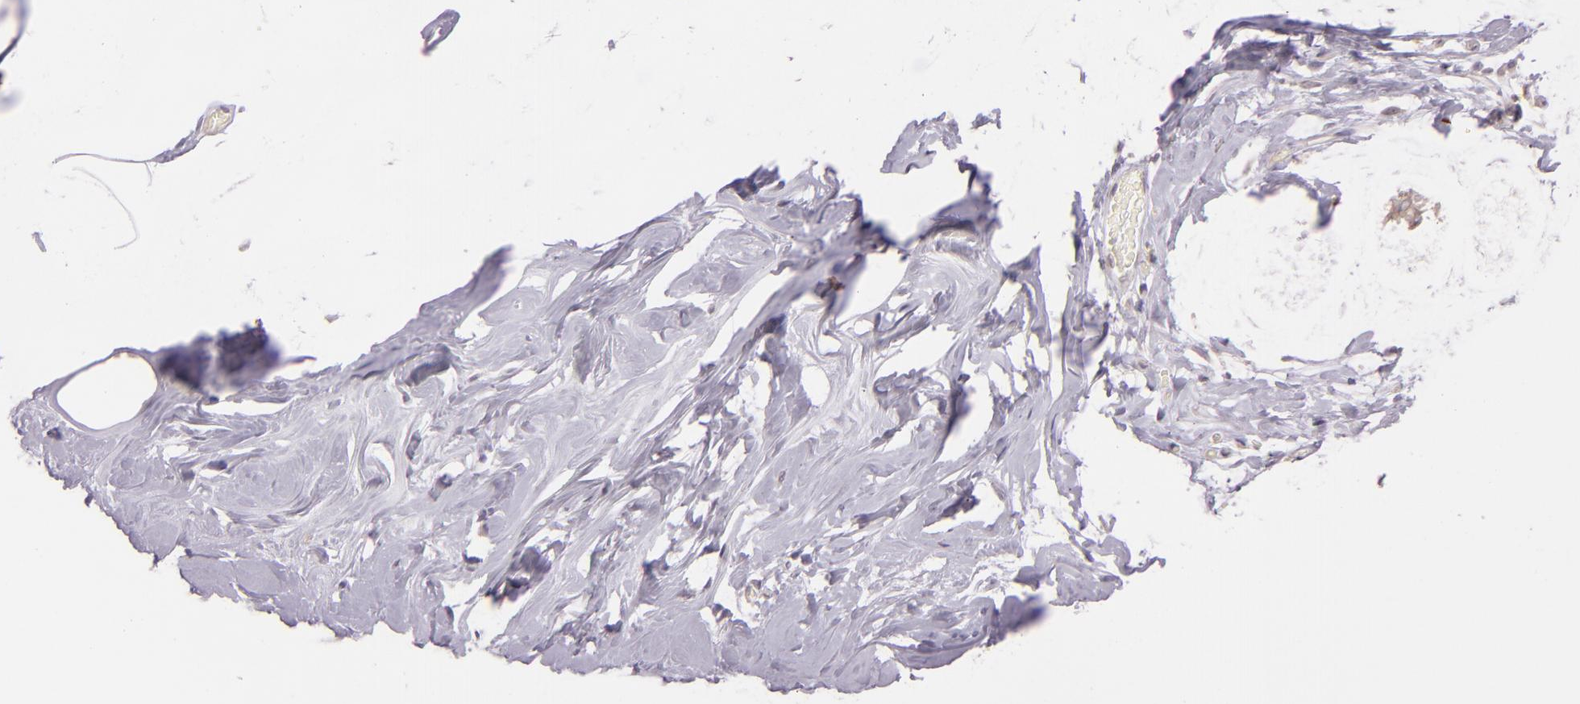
{"staining": {"intensity": "negative", "quantity": "none", "location": "none"}, "tissue": "breast", "cell_type": "Adipocytes", "image_type": "normal", "snomed": [{"axis": "morphology", "description": "Normal tissue, NOS"}, {"axis": "morphology", "description": "Fibrosis, NOS"}, {"axis": "topography", "description": "Breast"}], "caption": "The histopathology image reveals no staining of adipocytes in normal breast. (Brightfield microscopy of DAB (3,3'-diaminobenzidine) IHC at high magnification).", "gene": "LGMN", "patient": {"sex": "female", "age": 39}}